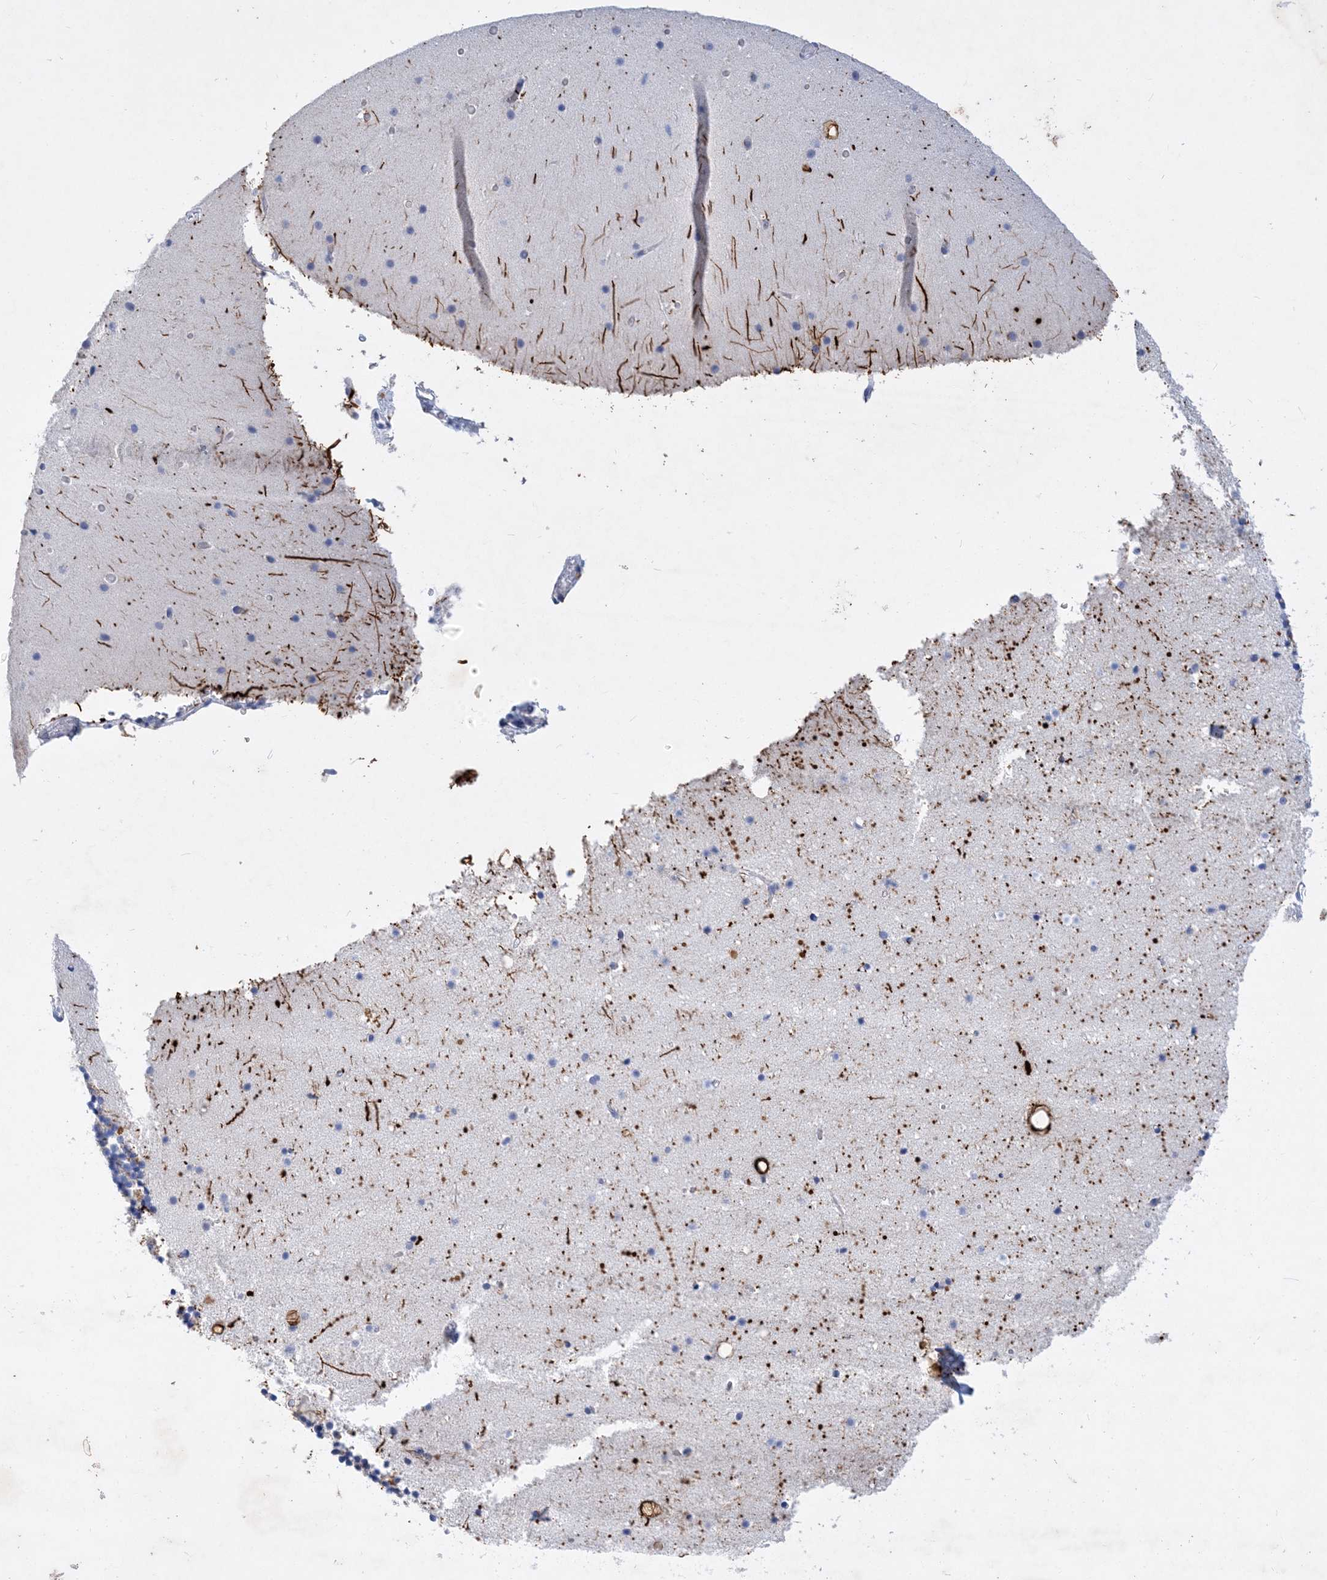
{"staining": {"intensity": "negative", "quantity": "none", "location": "none"}, "tissue": "cerebellum", "cell_type": "Cells in granular layer", "image_type": "normal", "snomed": [{"axis": "morphology", "description": "Normal tissue, NOS"}, {"axis": "topography", "description": "Cerebellum"}], "caption": "Immunohistochemical staining of unremarkable human cerebellum shows no significant positivity in cells in granular layer. (DAB (3,3'-diaminobenzidine) immunohistochemistry (IHC) with hematoxylin counter stain).", "gene": "COPS8", "patient": {"sex": "male", "age": 57}}